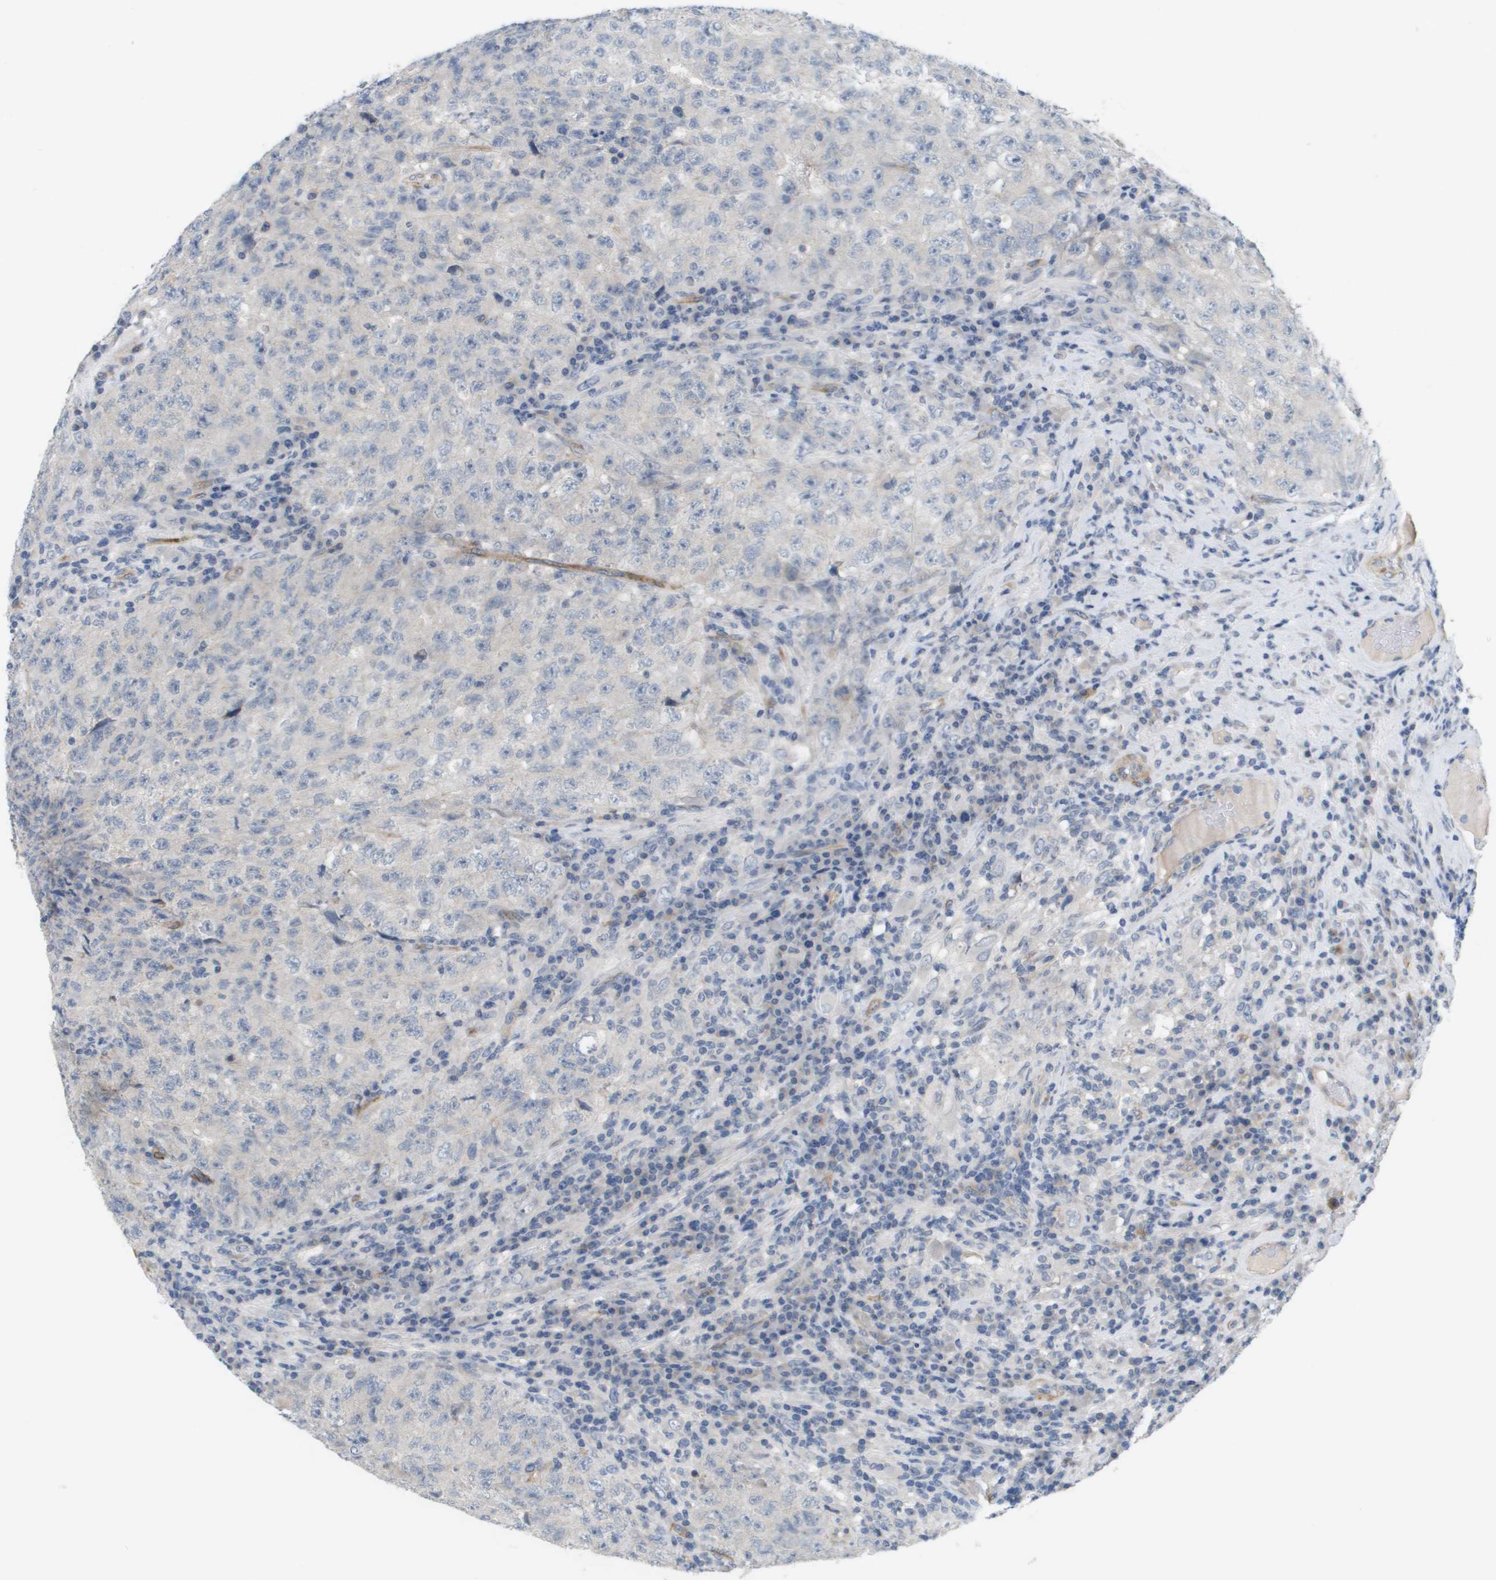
{"staining": {"intensity": "negative", "quantity": "none", "location": "none"}, "tissue": "testis cancer", "cell_type": "Tumor cells", "image_type": "cancer", "snomed": [{"axis": "morphology", "description": "Necrosis, NOS"}, {"axis": "morphology", "description": "Carcinoma, Embryonal, NOS"}, {"axis": "topography", "description": "Testis"}], "caption": "Immunohistochemical staining of testis cancer (embryonal carcinoma) displays no significant positivity in tumor cells. The staining is performed using DAB (3,3'-diaminobenzidine) brown chromogen with nuclei counter-stained in using hematoxylin.", "gene": "ANGPT2", "patient": {"sex": "male", "age": 19}}